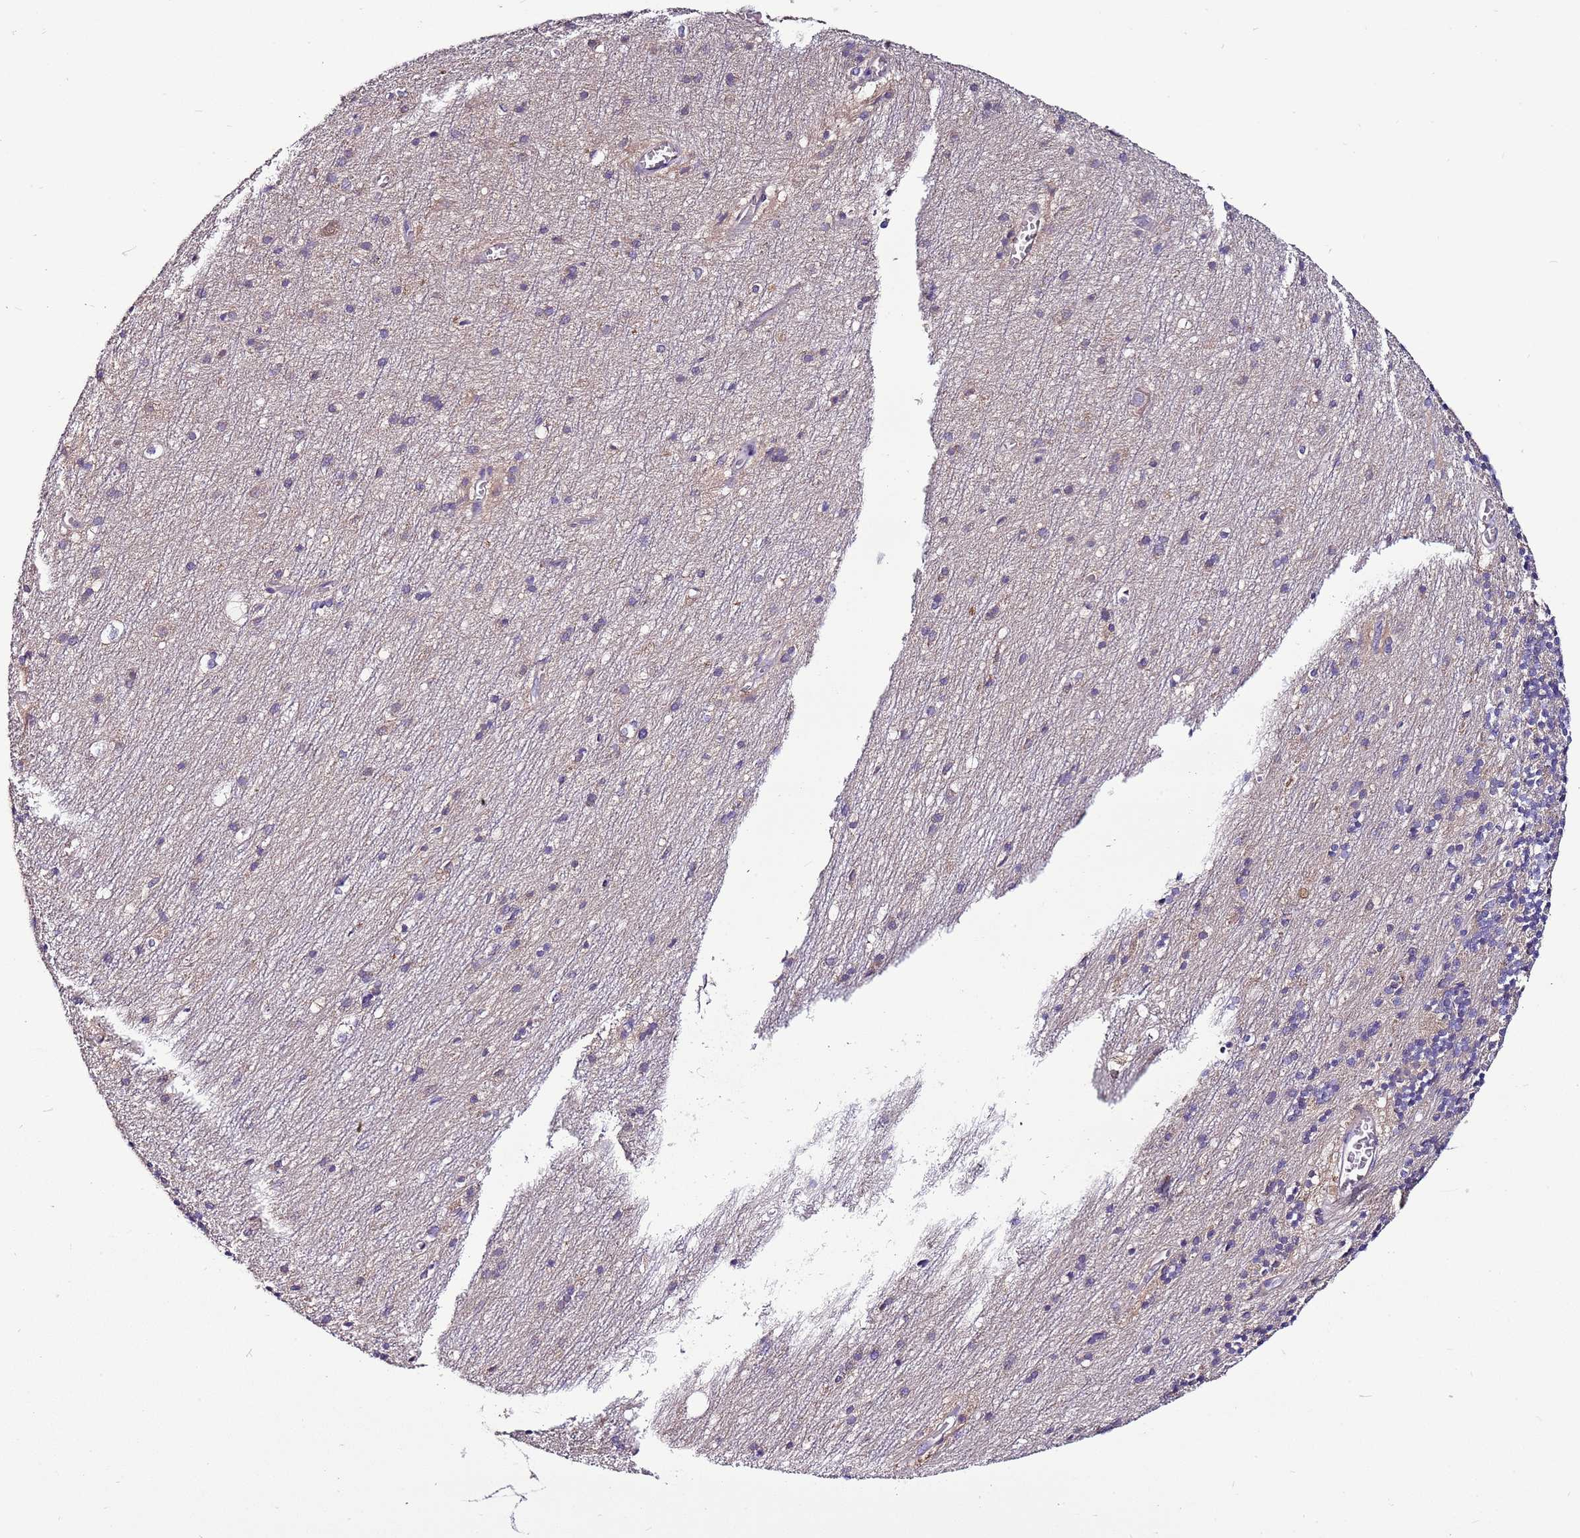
{"staining": {"intensity": "negative", "quantity": "none", "location": "none"}, "tissue": "cerebellum", "cell_type": "Cells in granular layer", "image_type": "normal", "snomed": [{"axis": "morphology", "description": "Normal tissue, NOS"}, {"axis": "topography", "description": "Cerebellum"}], "caption": "Human cerebellum stained for a protein using immunohistochemistry shows no expression in cells in granular layer.", "gene": "IGIP", "patient": {"sex": "male", "age": 54}}